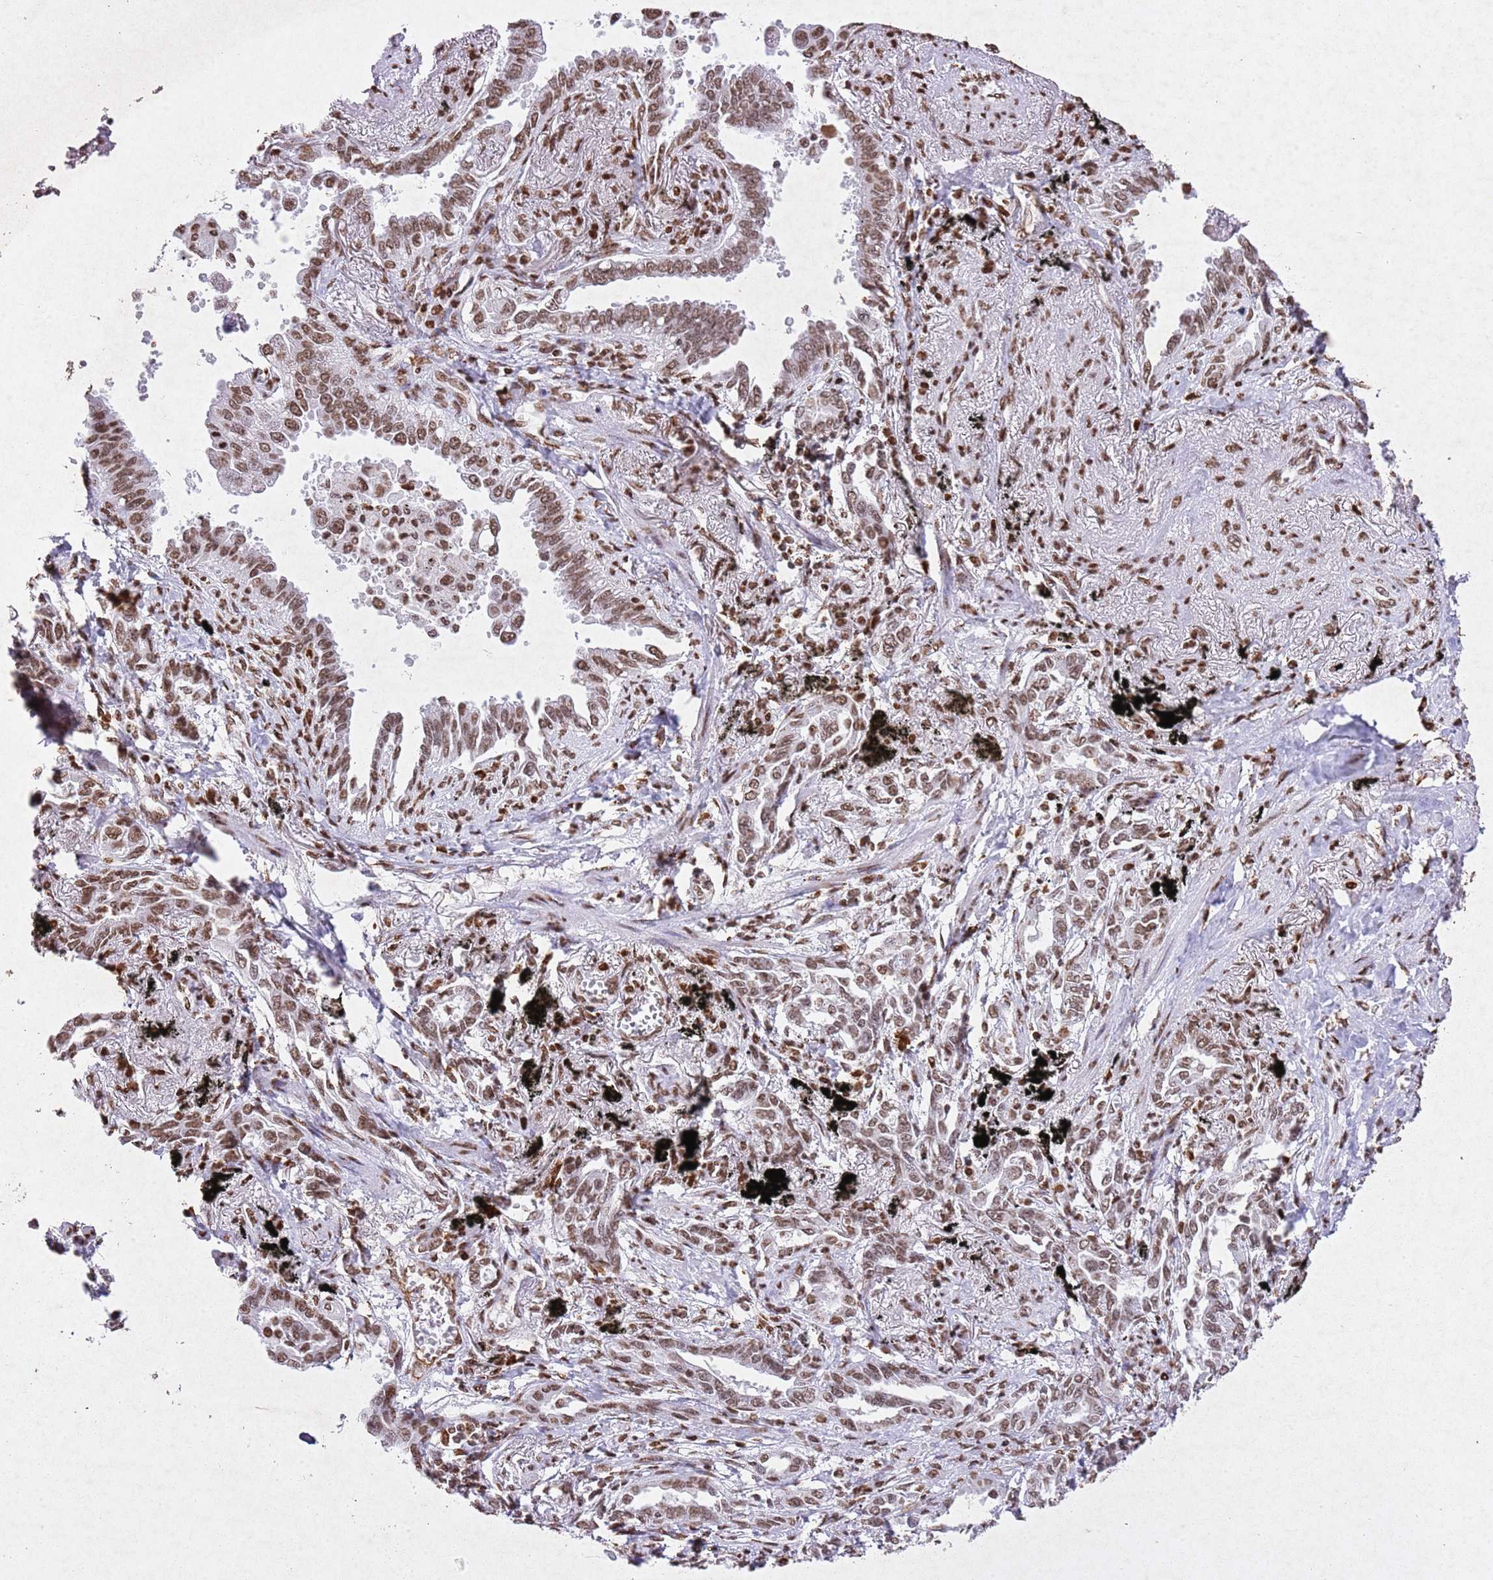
{"staining": {"intensity": "moderate", "quantity": ">75%", "location": "nuclear"}, "tissue": "lung cancer", "cell_type": "Tumor cells", "image_type": "cancer", "snomed": [{"axis": "morphology", "description": "Adenocarcinoma, NOS"}, {"axis": "topography", "description": "Lung"}], "caption": "This is an image of immunohistochemistry staining of lung adenocarcinoma, which shows moderate expression in the nuclear of tumor cells.", "gene": "BMAL1", "patient": {"sex": "male", "age": 67}}